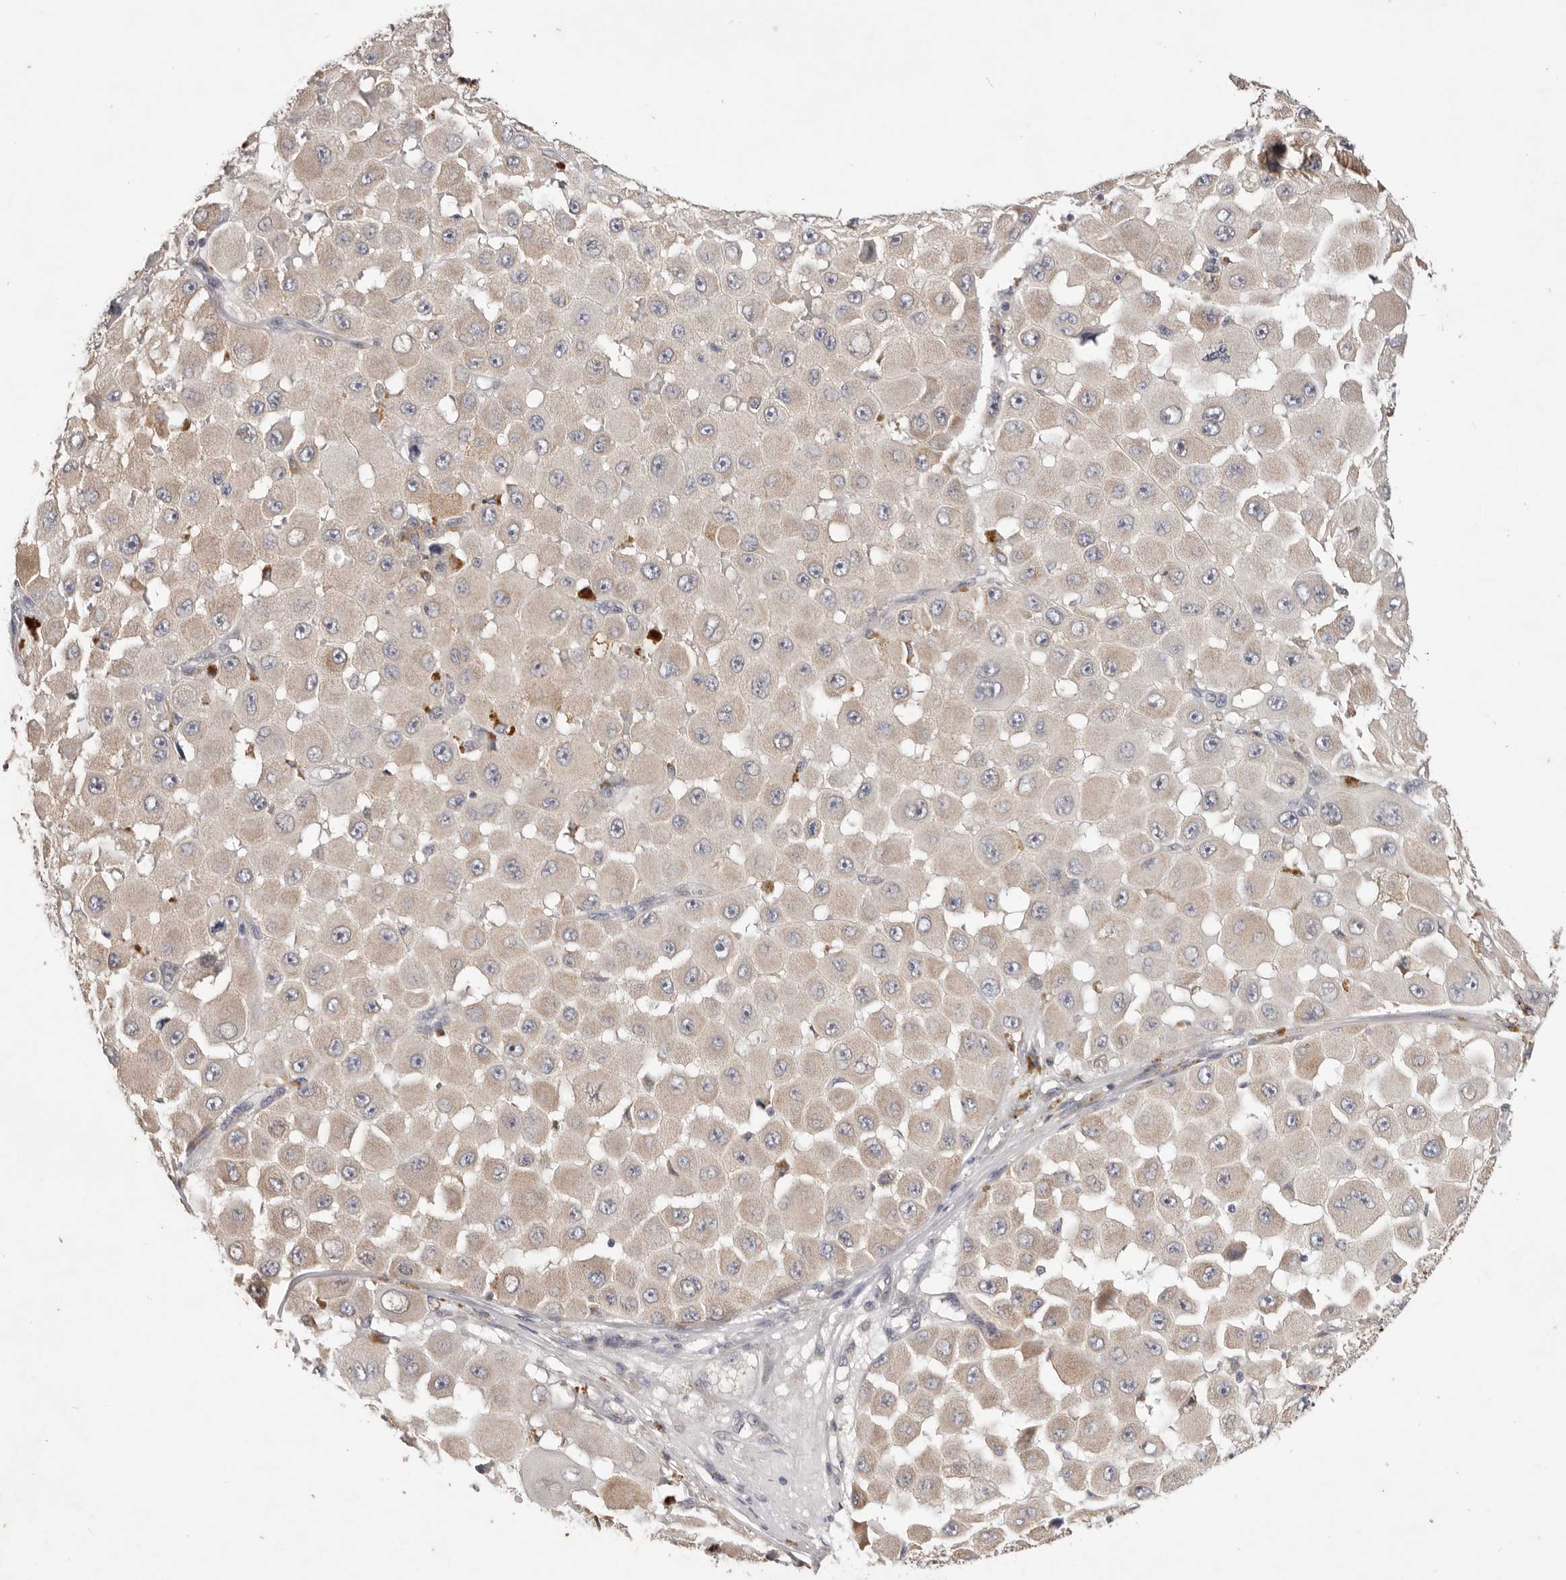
{"staining": {"intensity": "weak", "quantity": ">75%", "location": "cytoplasmic/membranous"}, "tissue": "melanoma", "cell_type": "Tumor cells", "image_type": "cancer", "snomed": [{"axis": "morphology", "description": "Malignant melanoma, NOS"}, {"axis": "topography", "description": "Skin"}], "caption": "Brown immunohistochemical staining in human melanoma reveals weak cytoplasmic/membranous positivity in about >75% of tumor cells. (Brightfield microscopy of DAB IHC at high magnification).", "gene": "WDR77", "patient": {"sex": "female", "age": 81}}